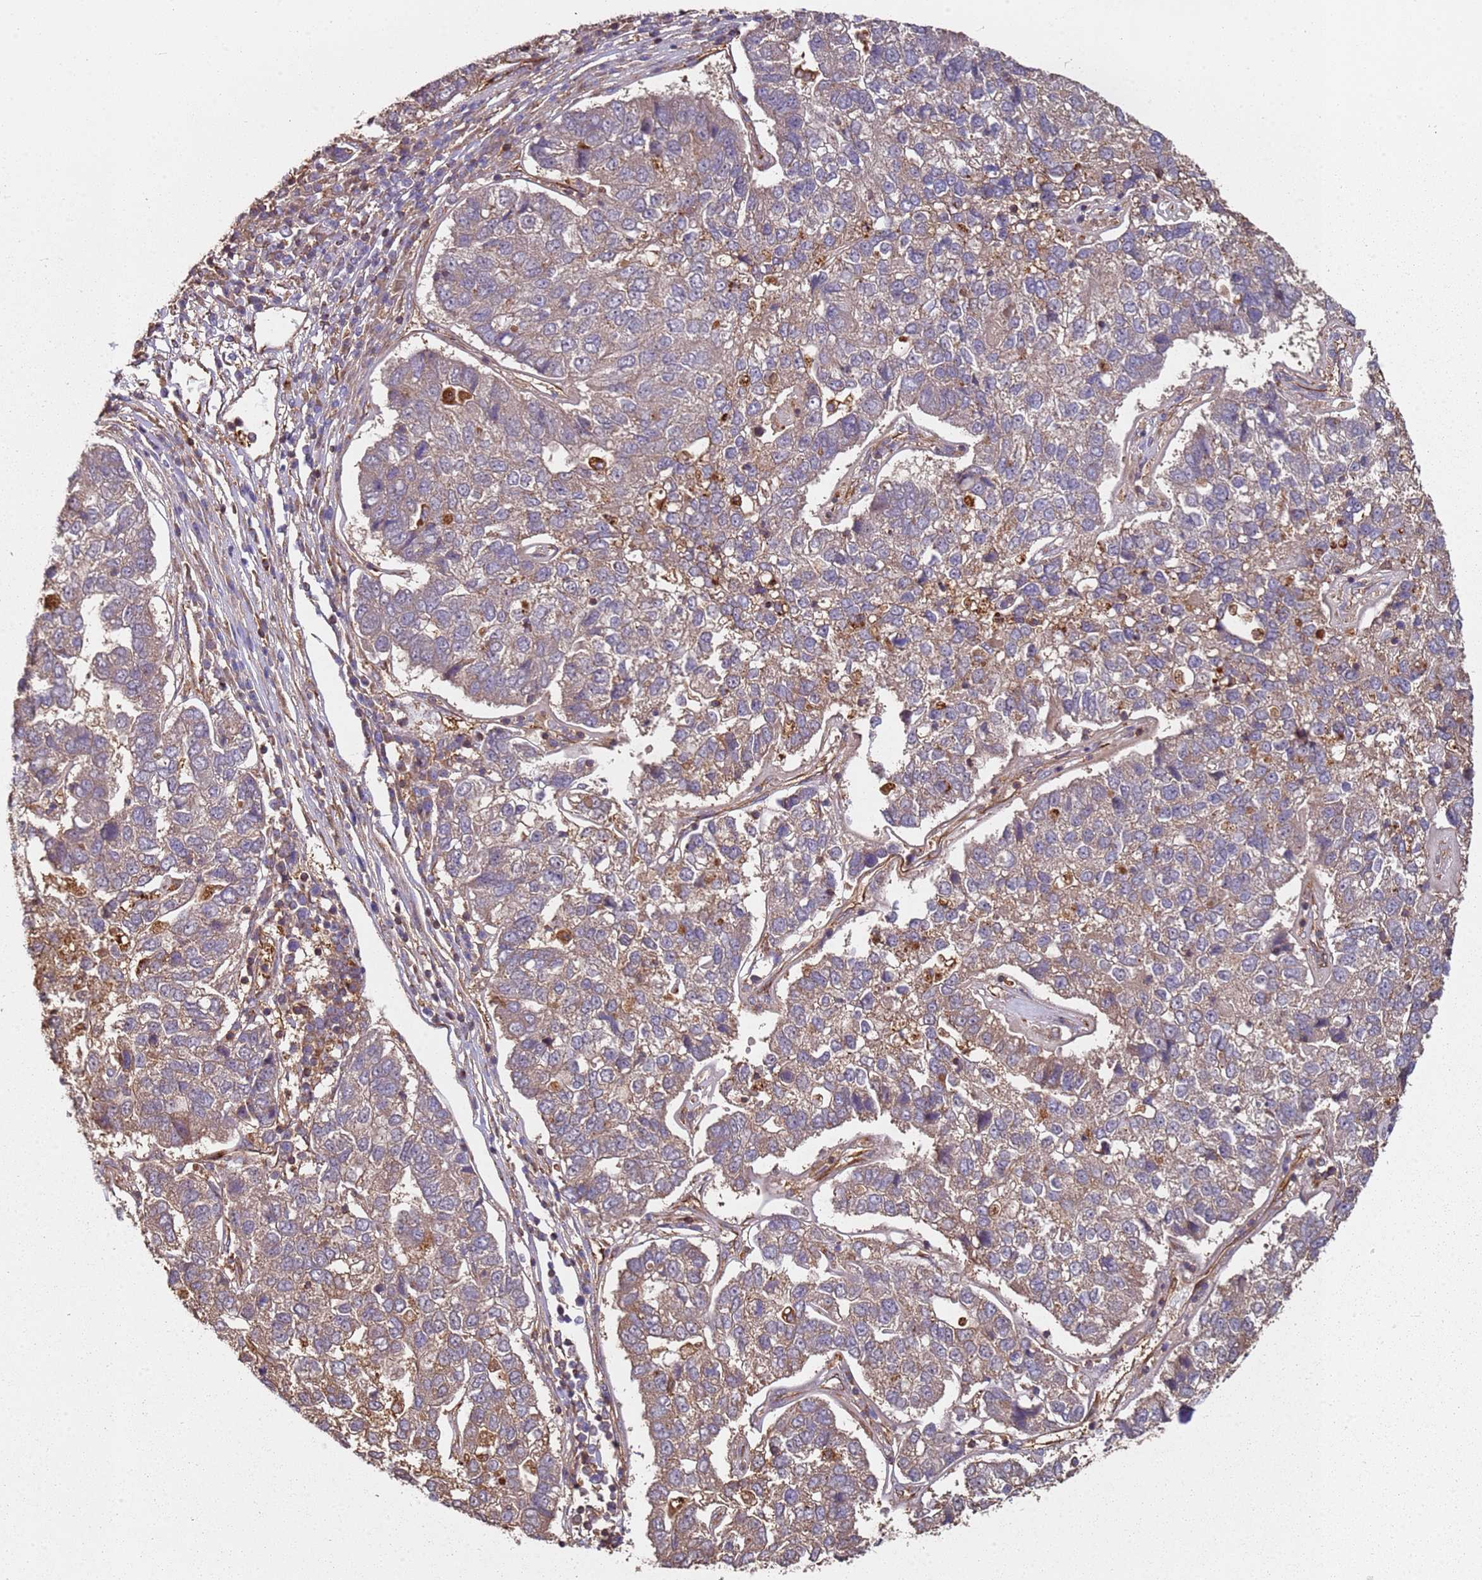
{"staining": {"intensity": "weak", "quantity": "25%-75%", "location": "cytoplasmic/membranous"}, "tissue": "pancreatic cancer", "cell_type": "Tumor cells", "image_type": "cancer", "snomed": [{"axis": "morphology", "description": "Adenocarcinoma, NOS"}, {"axis": "topography", "description": "Pancreas"}], "caption": "The photomicrograph shows a brown stain indicating the presence of a protein in the cytoplasmic/membranous of tumor cells in pancreatic cancer.", "gene": "SCGB2B2", "patient": {"sex": "female", "age": 61}}